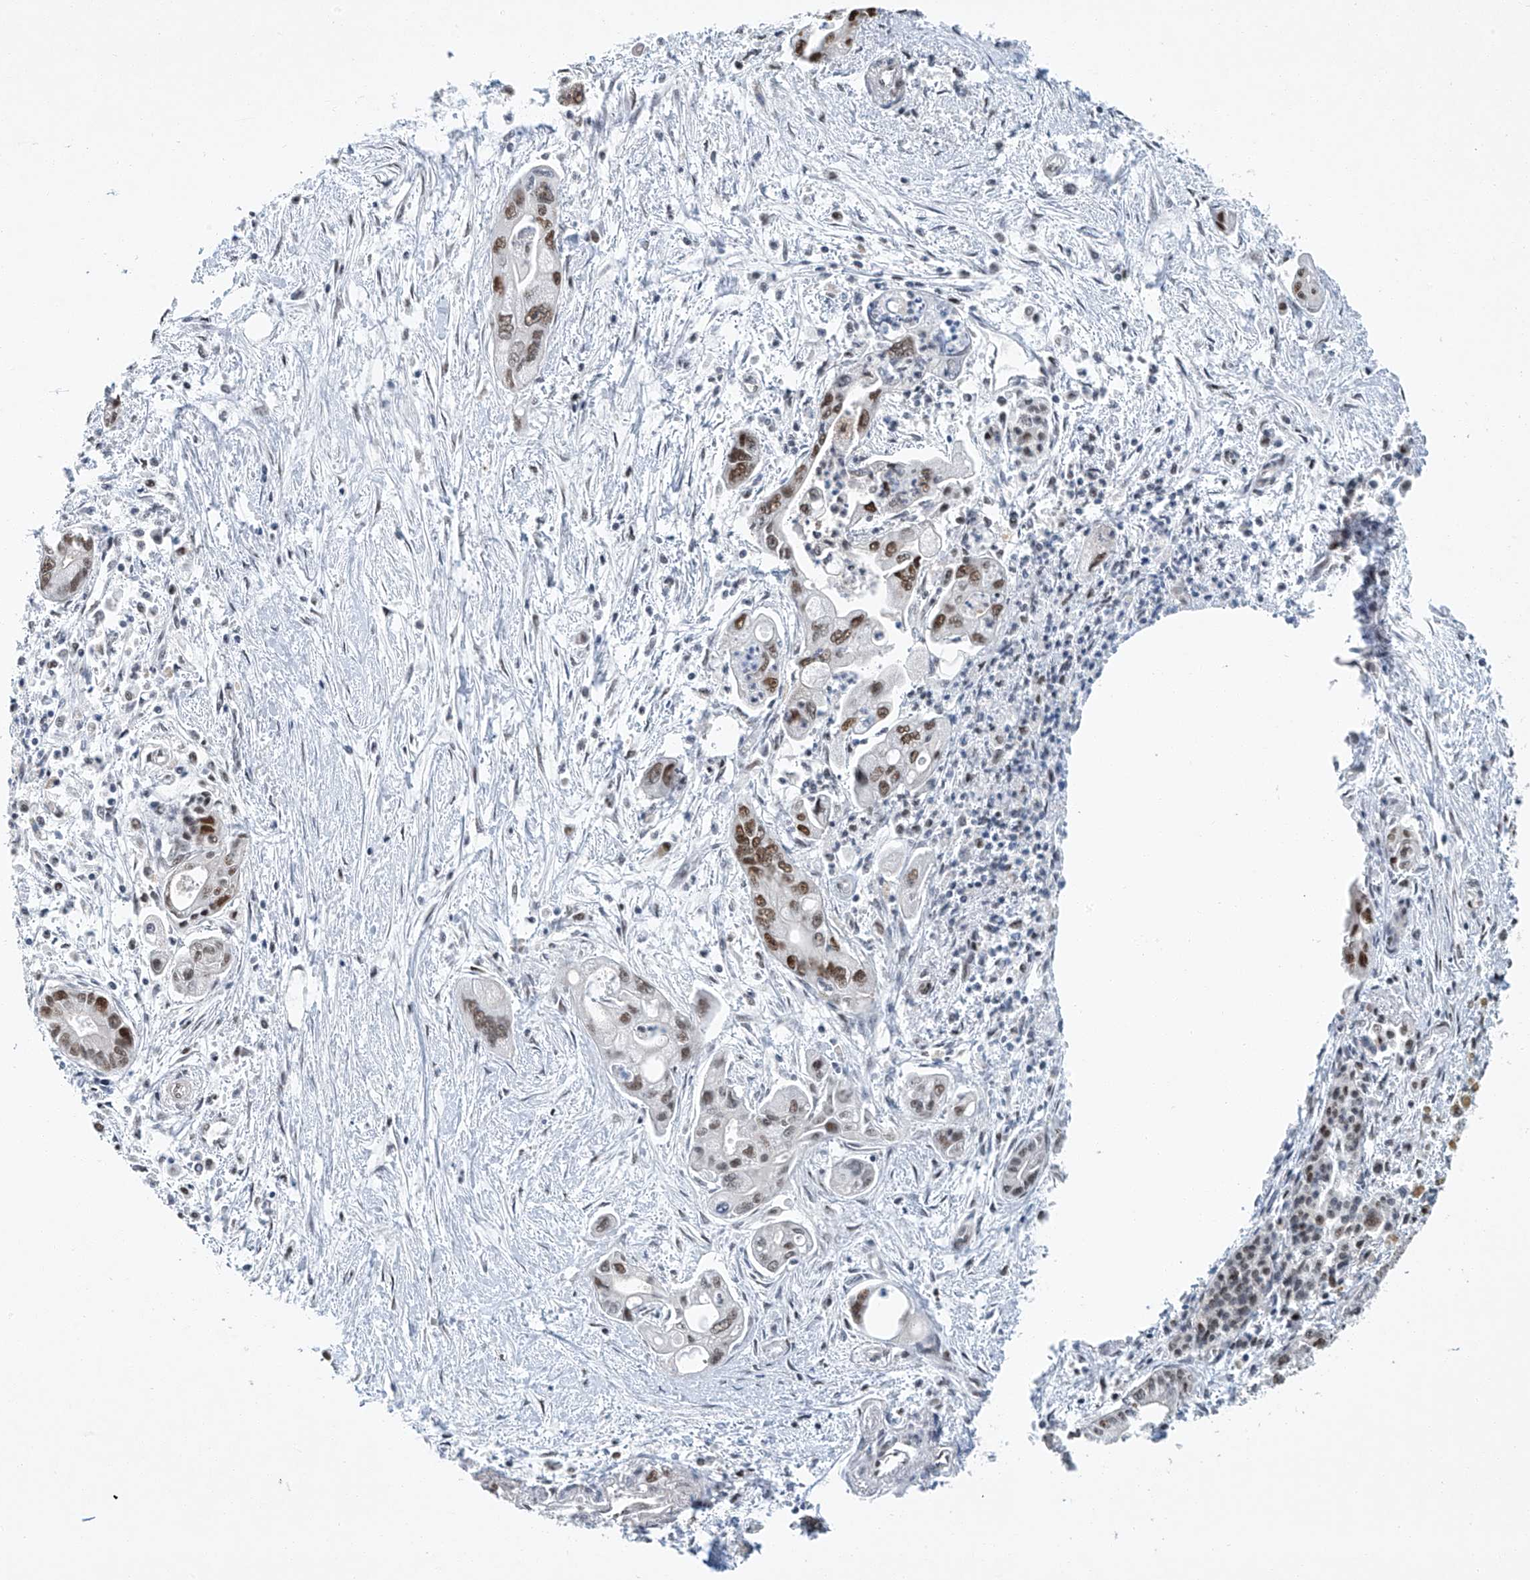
{"staining": {"intensity": "moderate", "quantity": "25%-75%", "location": "nuclear"}, "tissue": "pancreatic cancer", "cell_type": "Tumor cells", "image_type": "cancer", "snomed": [{"axis": "morphology", "description": "Adenocarcinoma, NOS"}, {"axis": "topography", "description": "Pancreas"}], "caption": "Brown immunohistochemical staining in human pancreatic cancer exhibits moderate nuclear expression in about 25%-75% of tumor cells.", "gene": "TAF8", "patient": {"sex": "male", "age": 70}}